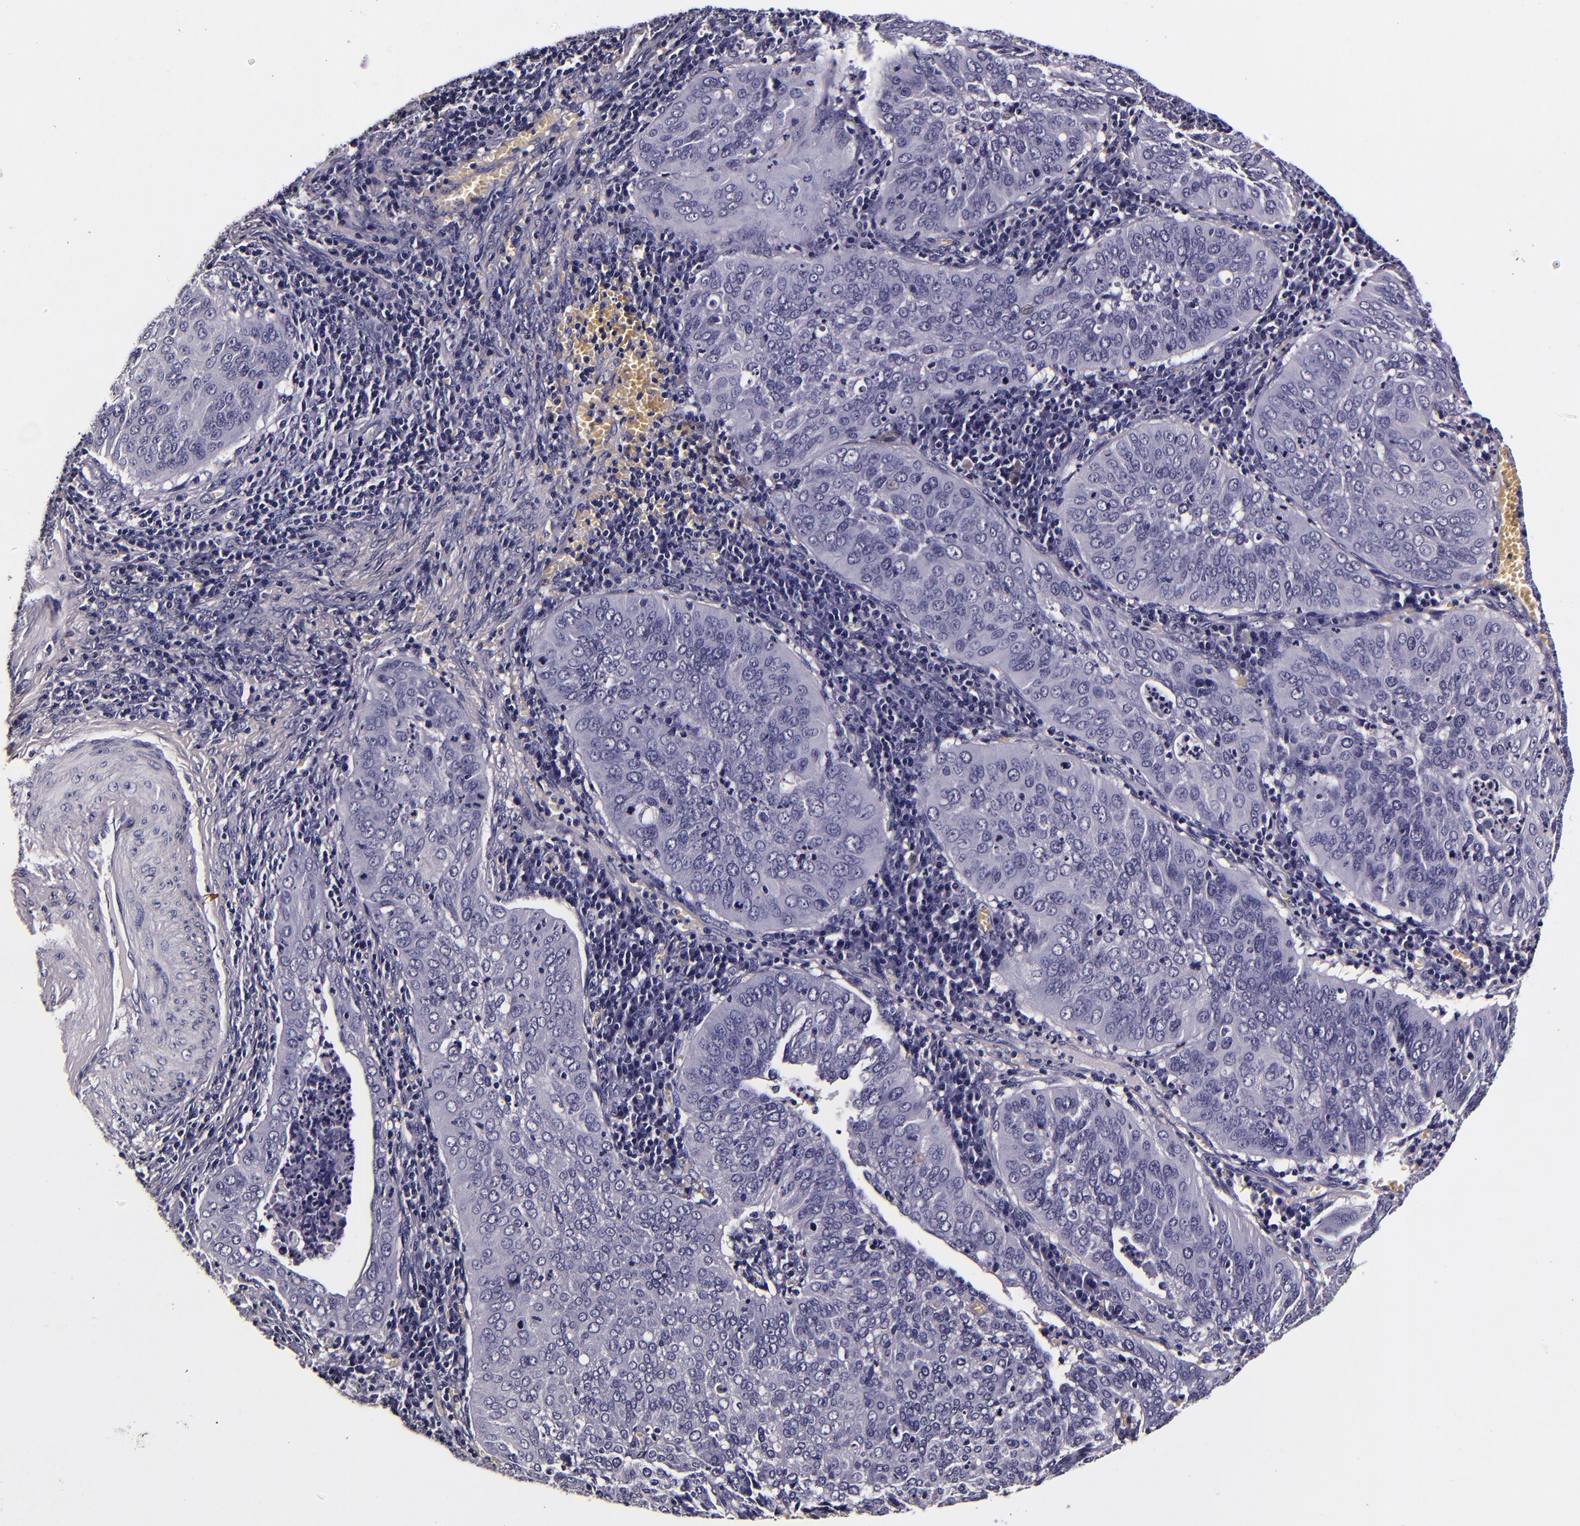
{"staining": {"intensity": "negative", "quantity": "none", "location": "none"}, "tissue": "cervical cancer", "cell_type": "Tumor cells", "image_type": "cancer", "snomed": [{"axis": "morphology", "description": "Squamous cell carcinoma, NOS"}, {"axis": "topography", "description": "Cervix"}], "caption": "Cervical cancer (squamous cell carcinoma) was stained to show a protein in brown. There is no significant staining in tumor cells. (DAB IHC visualized using brightfield microscopy, high magnification).", "gene": "FBN1", "patient": {"sex": "female", "age": 39}}